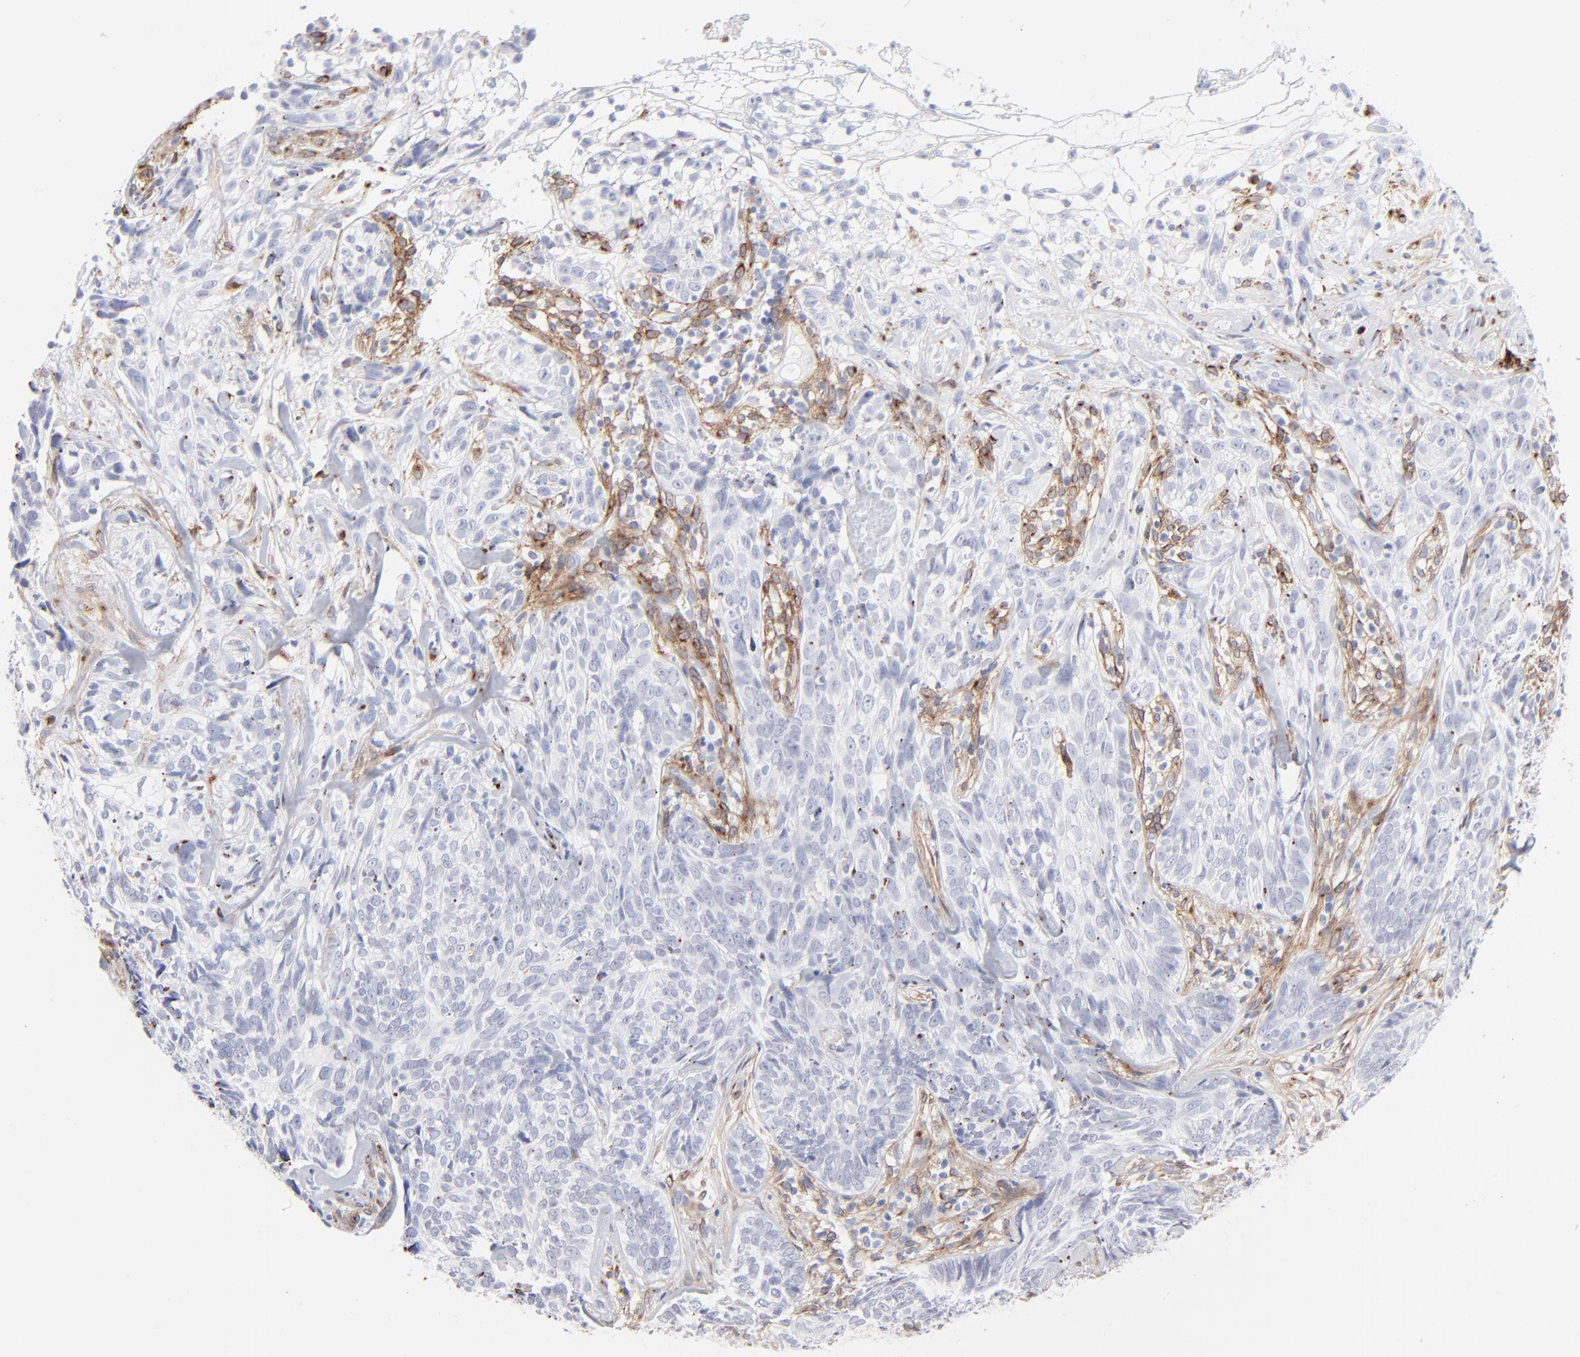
{"staining": {"intensity": "negative", "quantity": "none", "location": "none"}, "tissue": "skin cancer", "cell_type": "Tumor cells", "image_type": "cancer", "snomed": [{"axis": "morphology", "description": "Basal cell carcinoma"}, {"axis": "topography", "description": "Skin"}], "caption": "Immunohistochemical staining of skin cancer reveals no significant expression in tumor cells.", "gene": "PDGFRB", "patient": {"sex": "male", "age": 72}}